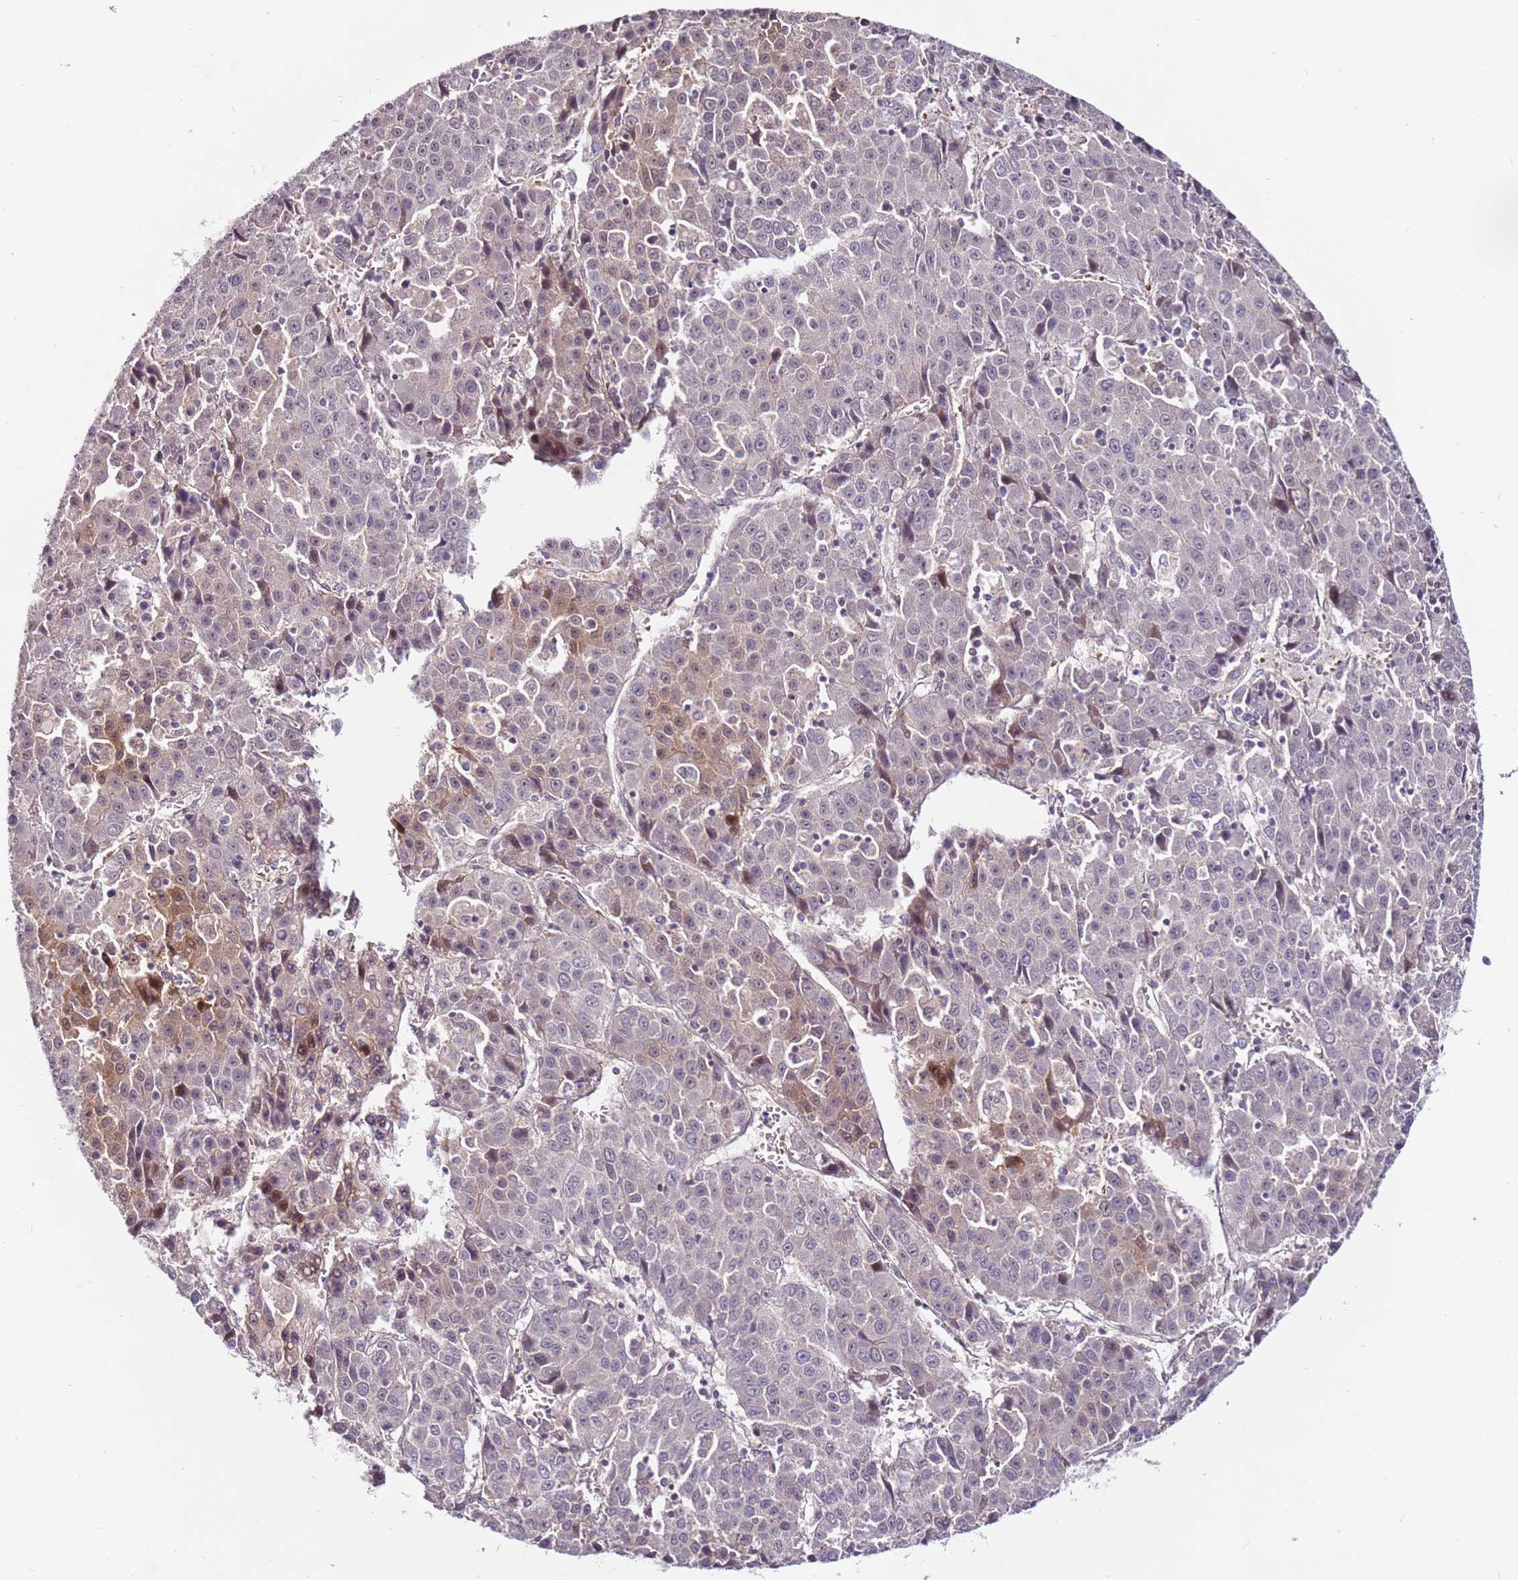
{"staining": {"intensity": "weak", "quantity": "<25%", "location": "cytoplasmic/membranous"}, "tissue": "liver cancer", "cell_type": "Tumor cells", "image_type": "cancer", "snomed": [{"axis": "morphology", "description": "Carcinoma, Hepatocellular, NOS"}, {"axis": "topography", "description": "Liver"}], "caption": "Micrograph shows no significant protein staining in tumor cells of liver hepatocellular carcinoma.", "gene": "MTG2", "patient": {"sex": "female", "age": 53}}